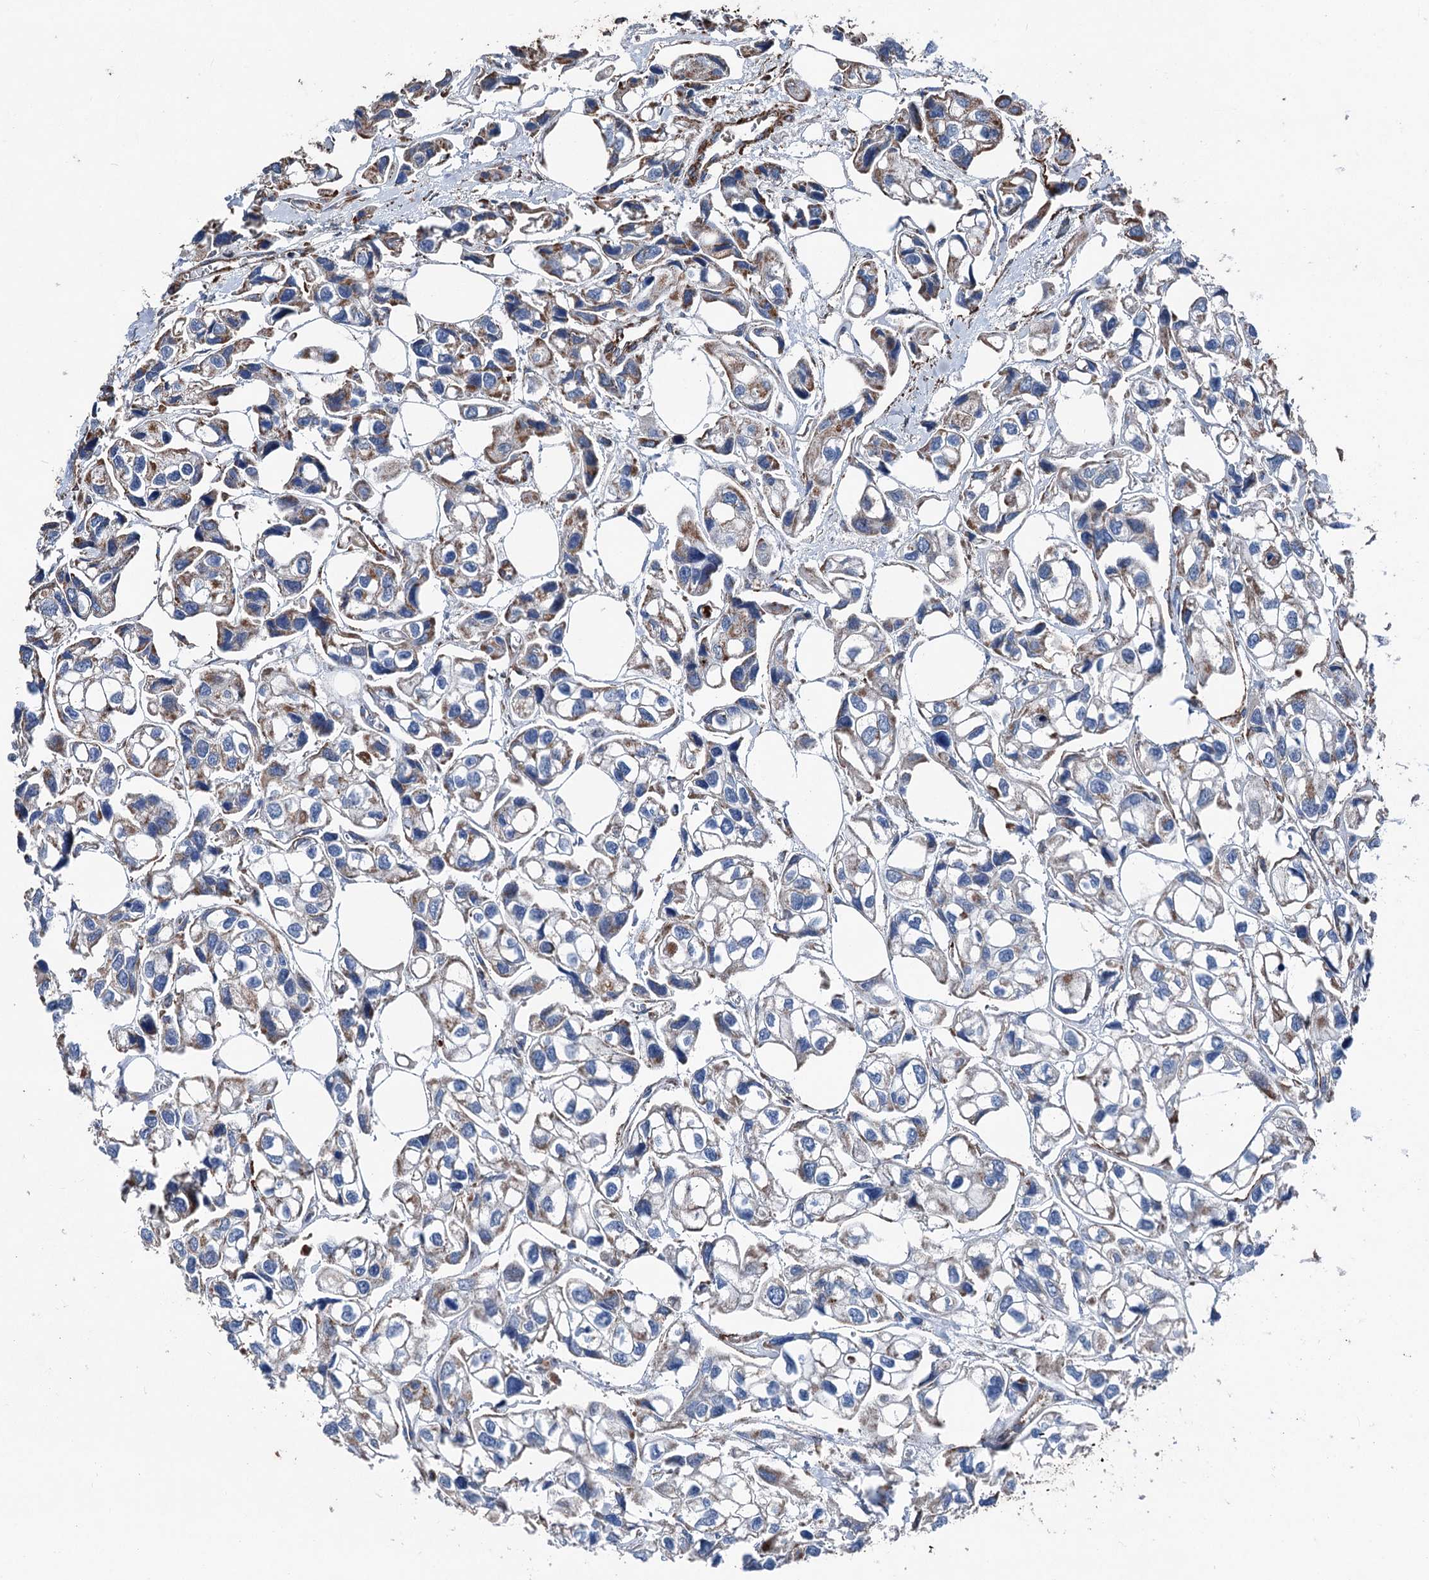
{"staining": {"intensity": "moderate", "quantity": "<25%", "location": "cytoplasmic/membranous"}, "tissue": "urothelial cancer", "cell_type": "Tumor cells", "image_type": "cancer", "snomed": [{"axis": "morphology", "description": "Urothelial carcinoma, High grade"}, {"axis": "topography", "description": "Urinary bladder"}], "caption": "Moderate cytoplasmic/membranous positivity for a protein is seen in approximately <25% of tumor cells of urothelial cancer using IHC.", "gene": "DDIAS", "patient": {"sex": "male", "age": 67}}